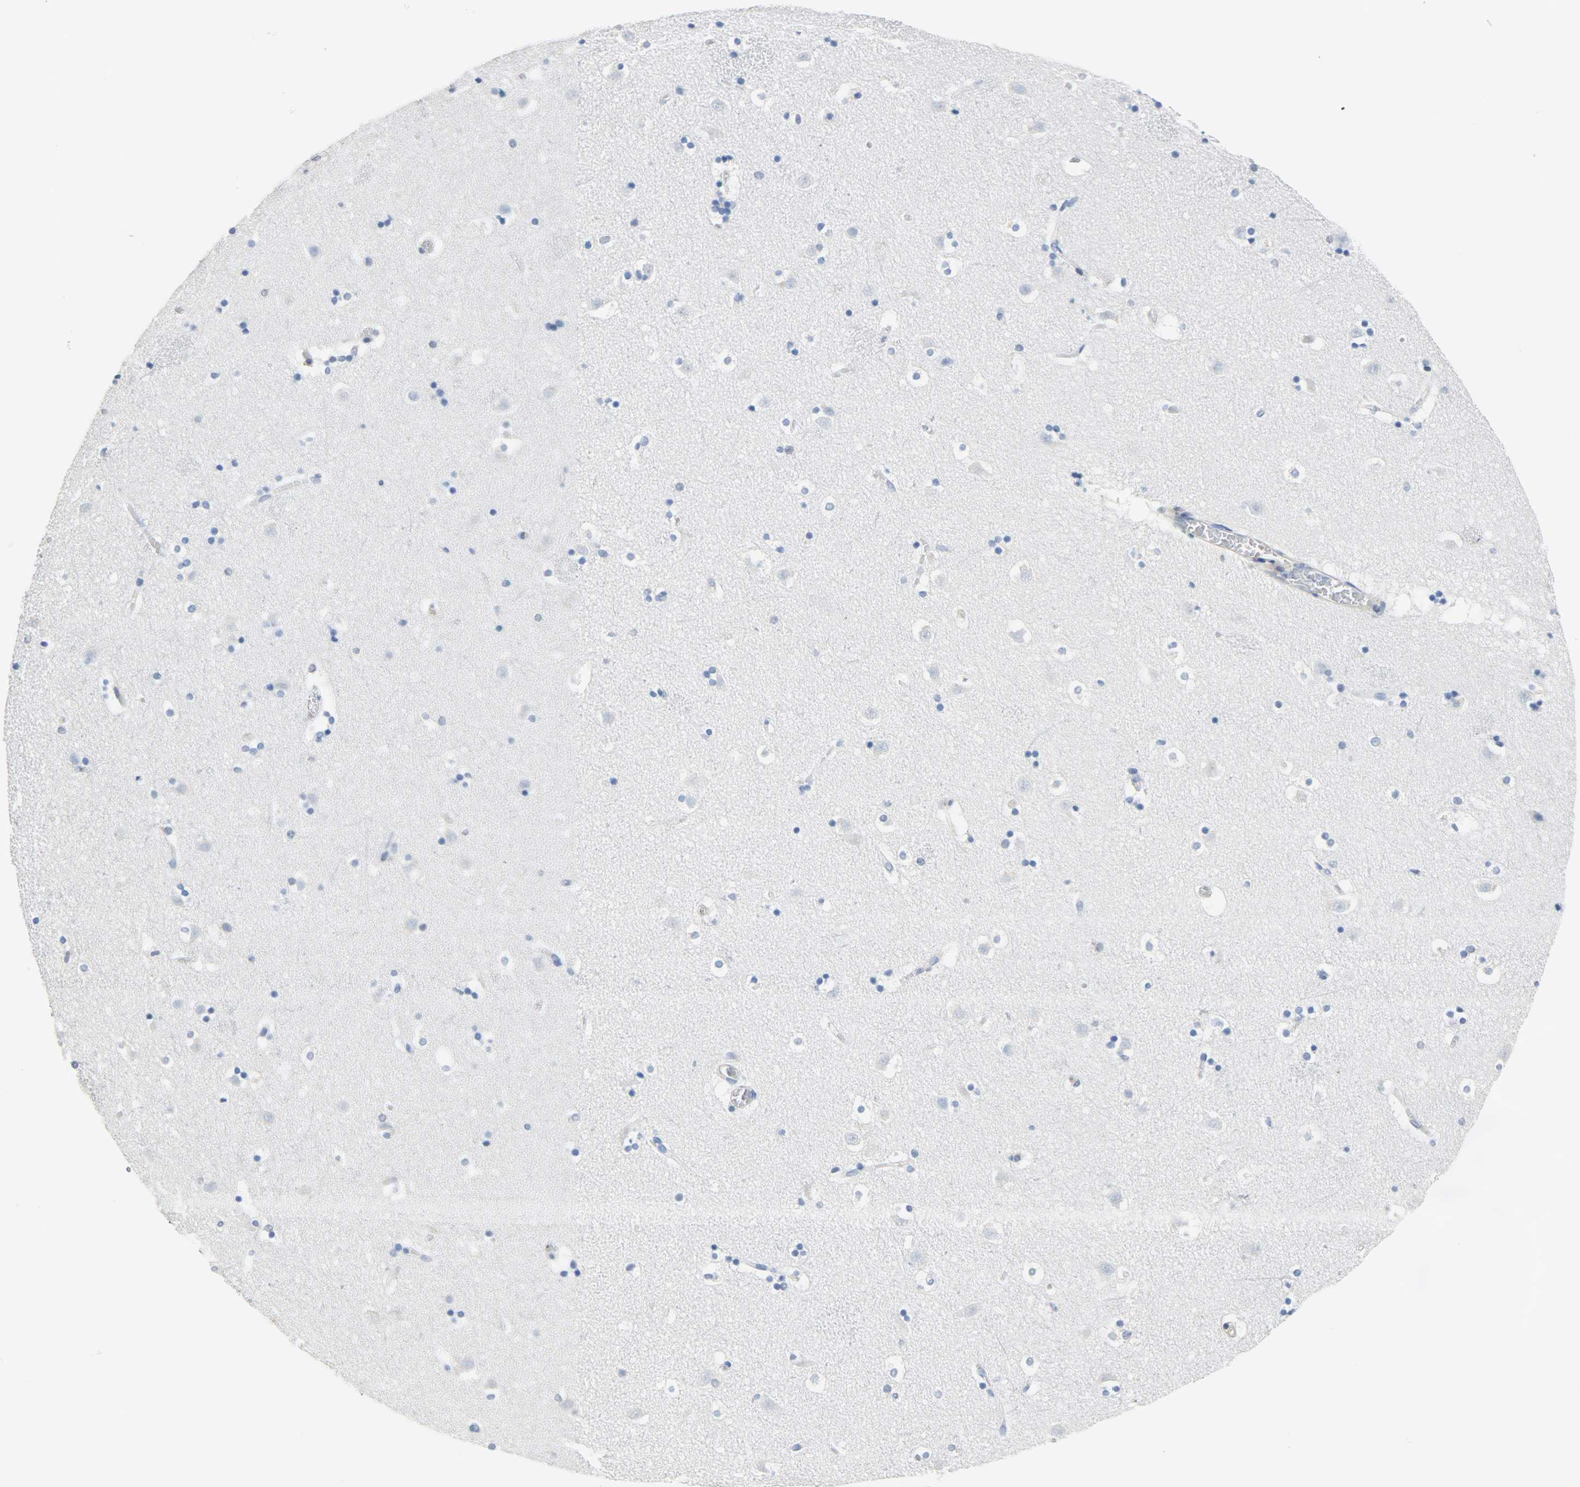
{"staining": {"intensity": "negative", "quantity": "none", "location": "none"}, "tissue": "caudate", "cell_type": "Glial cells", "image_type": "normal", "snomed": [{"axis": "morphology", "description": "Normal tissue, NOS"}, {"axis": "topography", "description": "Lateral ventricle wall"}], "caption": "Image shows no protein staining in glial cells of unremarkable caudate.", "gene": "EIF4EBP1", "patient": {"sex": "male", "age": 45}}